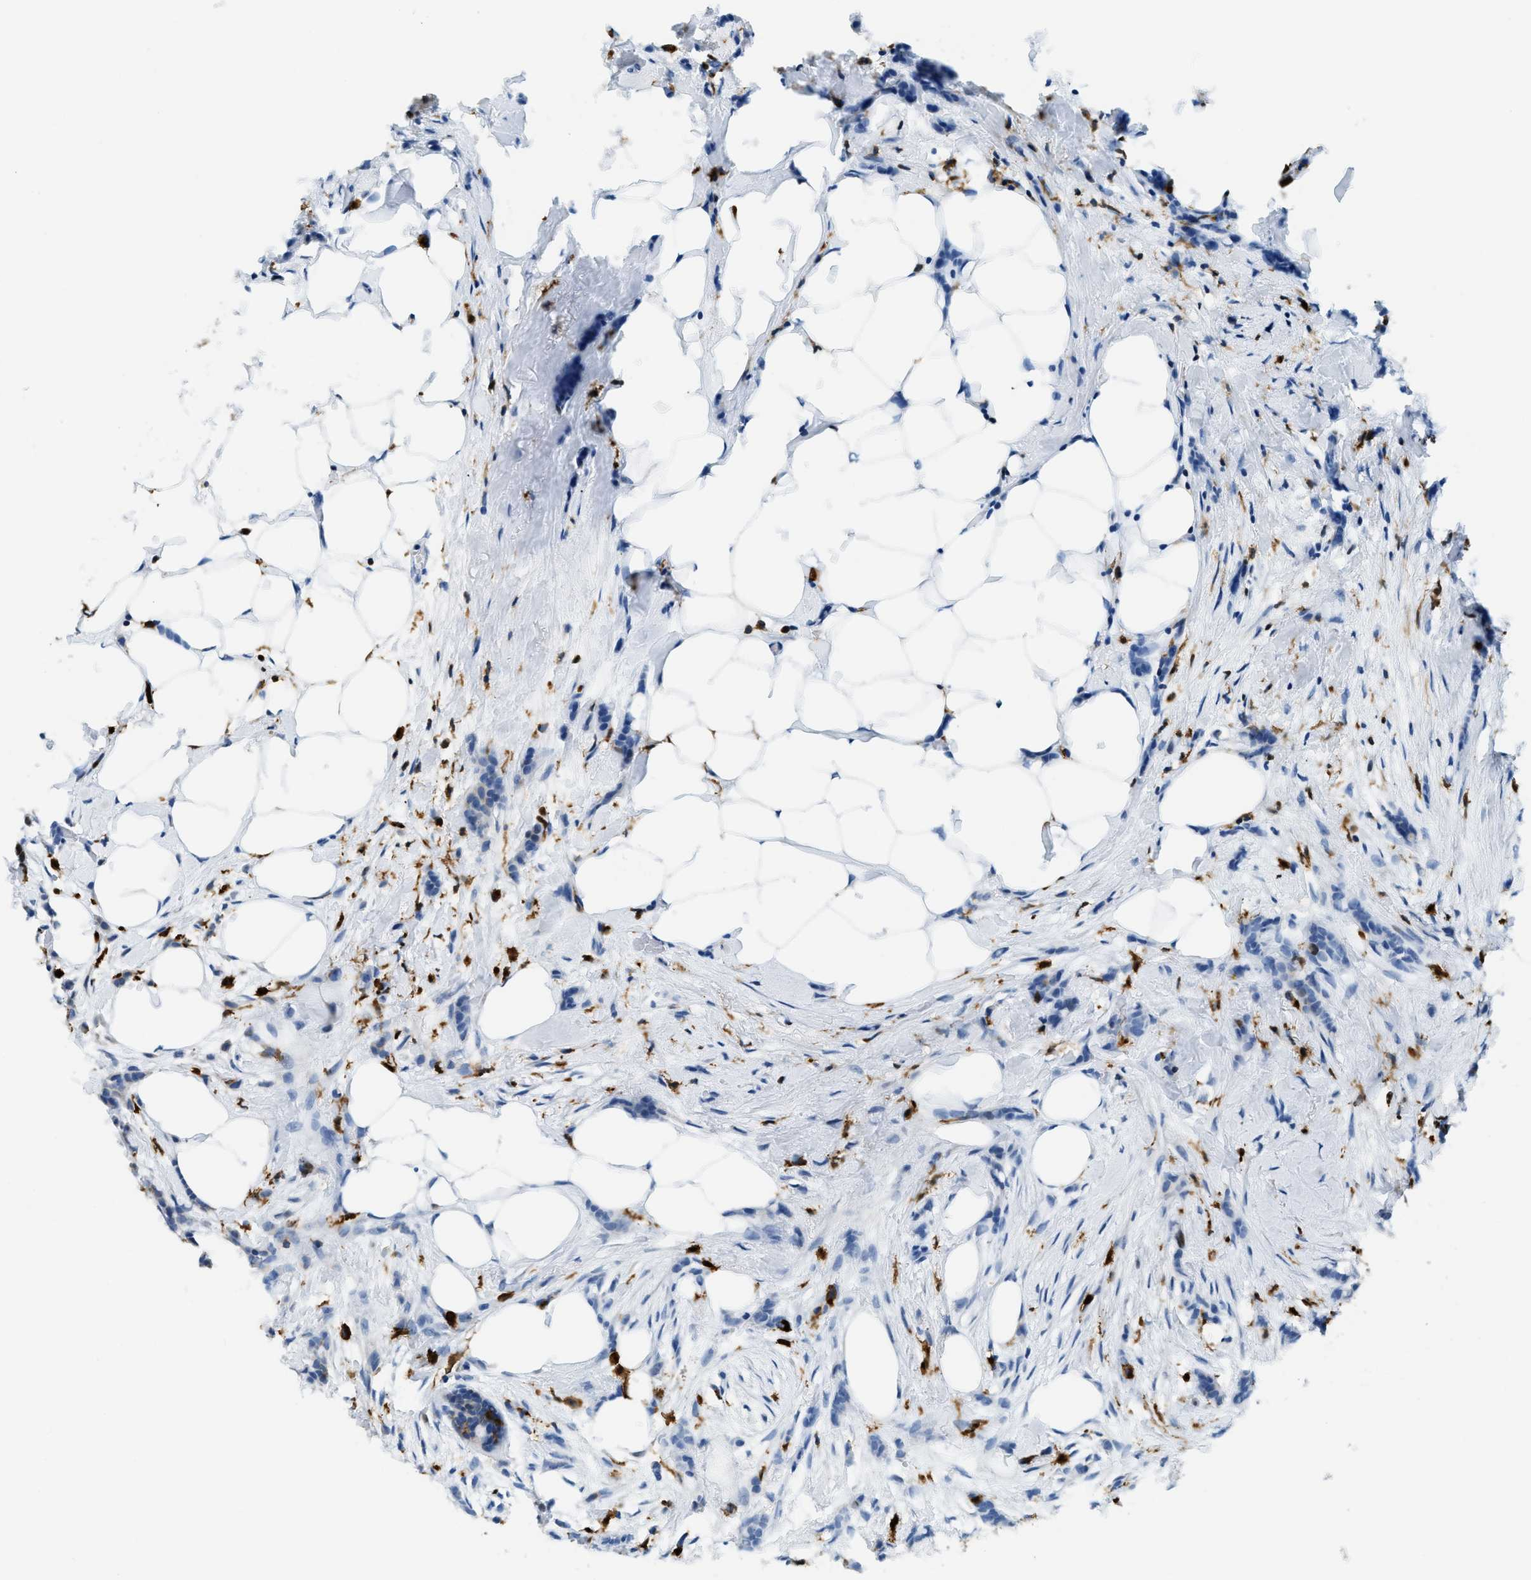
{"staining": {"intensity": "negative", "quantity": "none", "location": "none"}, "tissue": "breast cancer", "cell_type": "Tumor cells", "image_type": "cancer", "snomed": [{"axis": "morphology", "description": "Lobular carcinoma, in situ"}, {"axis": "morphology", "description": "Lobular carcinoma"}, {"axis": "topography", "description": "Breast"}], "caption": "Immunohistochemistry (IHC) of human breast cancer demonstrates no expression in tumor cells.", "gene": "CAPG", "patient": {"sex": "female", "age": 41}}